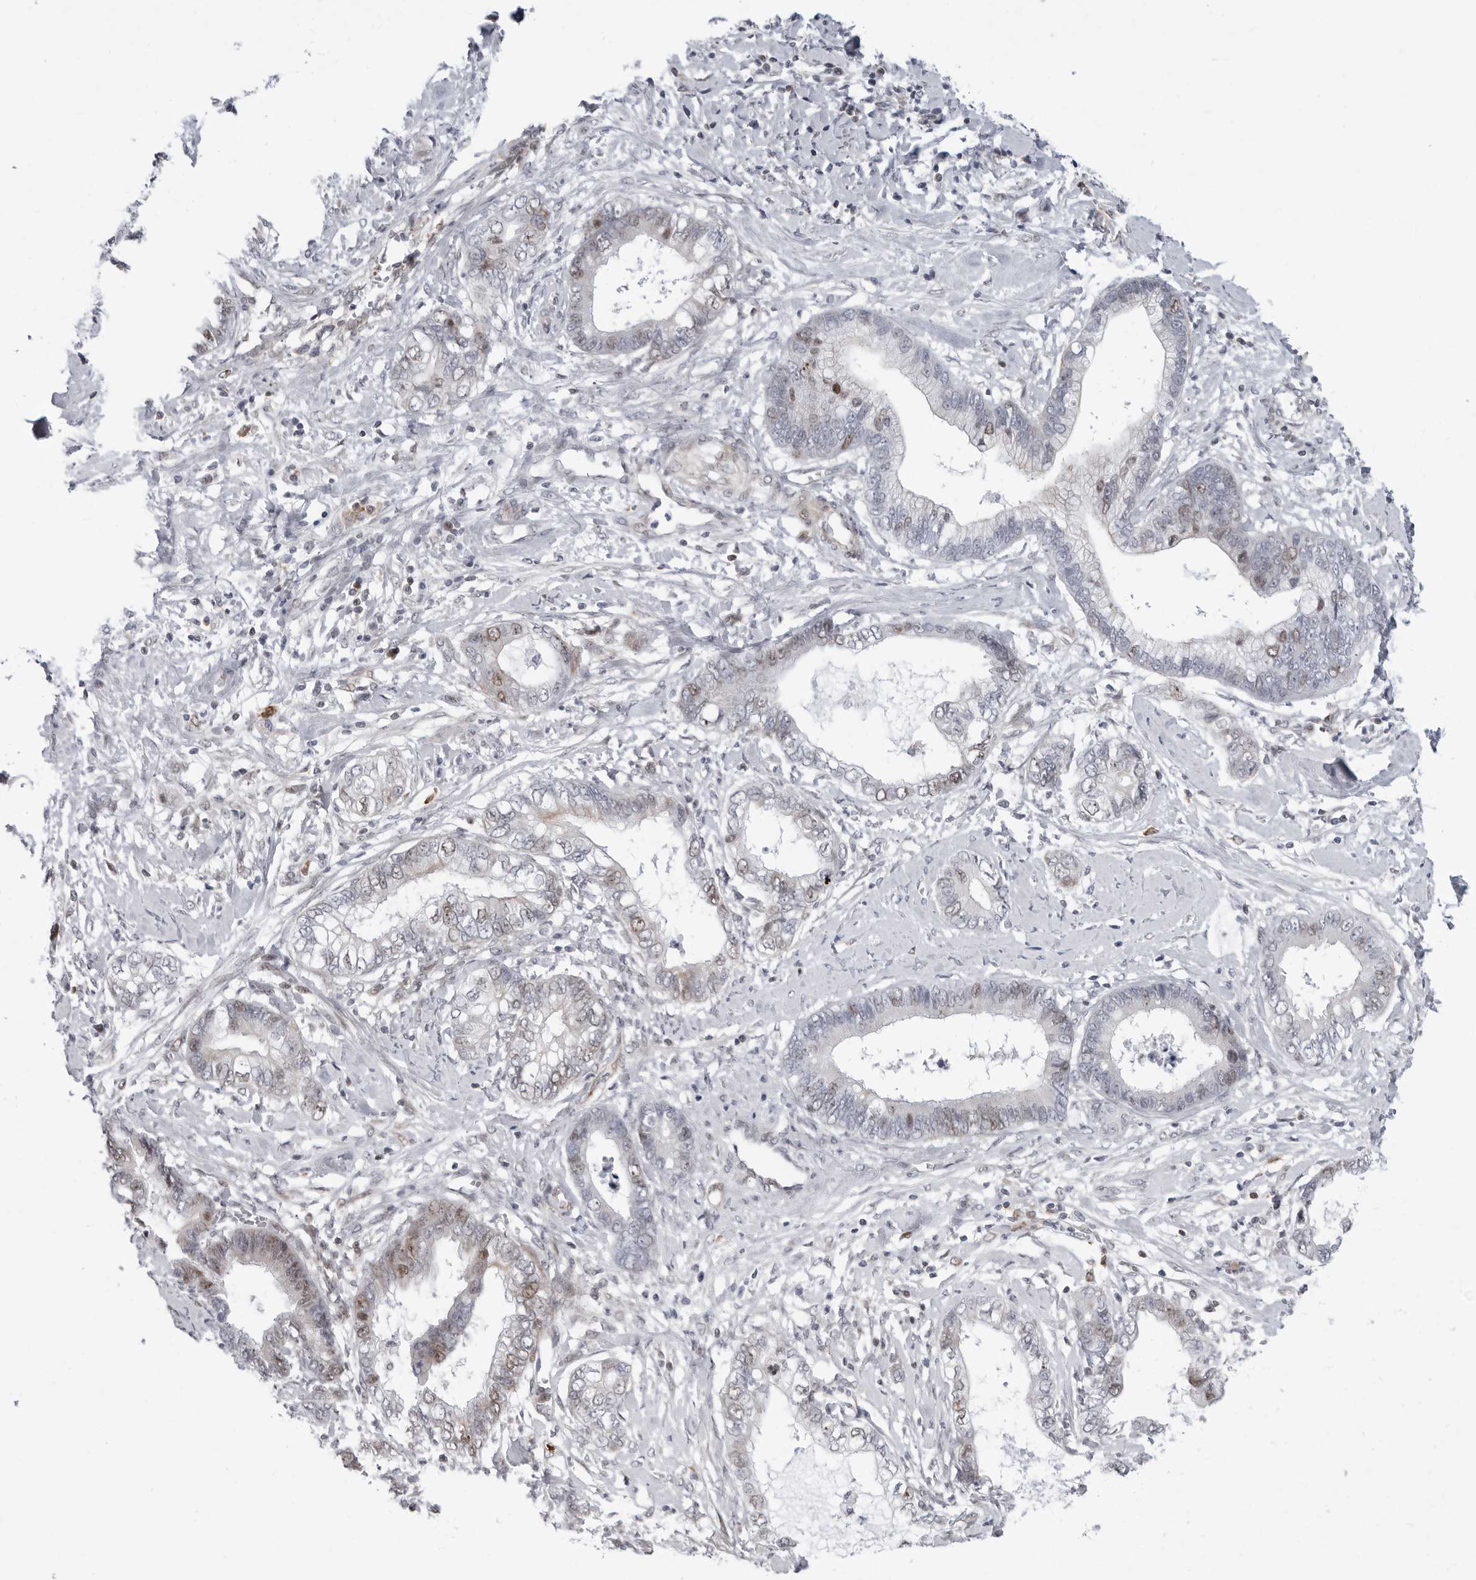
{"staining": {"intensity": "weak", "quantity": "<25%", "location": "nuclear"}, "tissue": "cervical cancer", "cell_type": "Tumor cells", "image_type": "cancer", "snomed": [{"axis": "morphology", "description": "Adenocarcinoma, NOS"}, {"axis": "topography", "description": "Cervix"}], "caption": "Image shows no significant protein expression in tumor cells of cervical adenocarcinoma.", "gene": "FAM135B", "patient": {"sex": "female", "age": 44}}